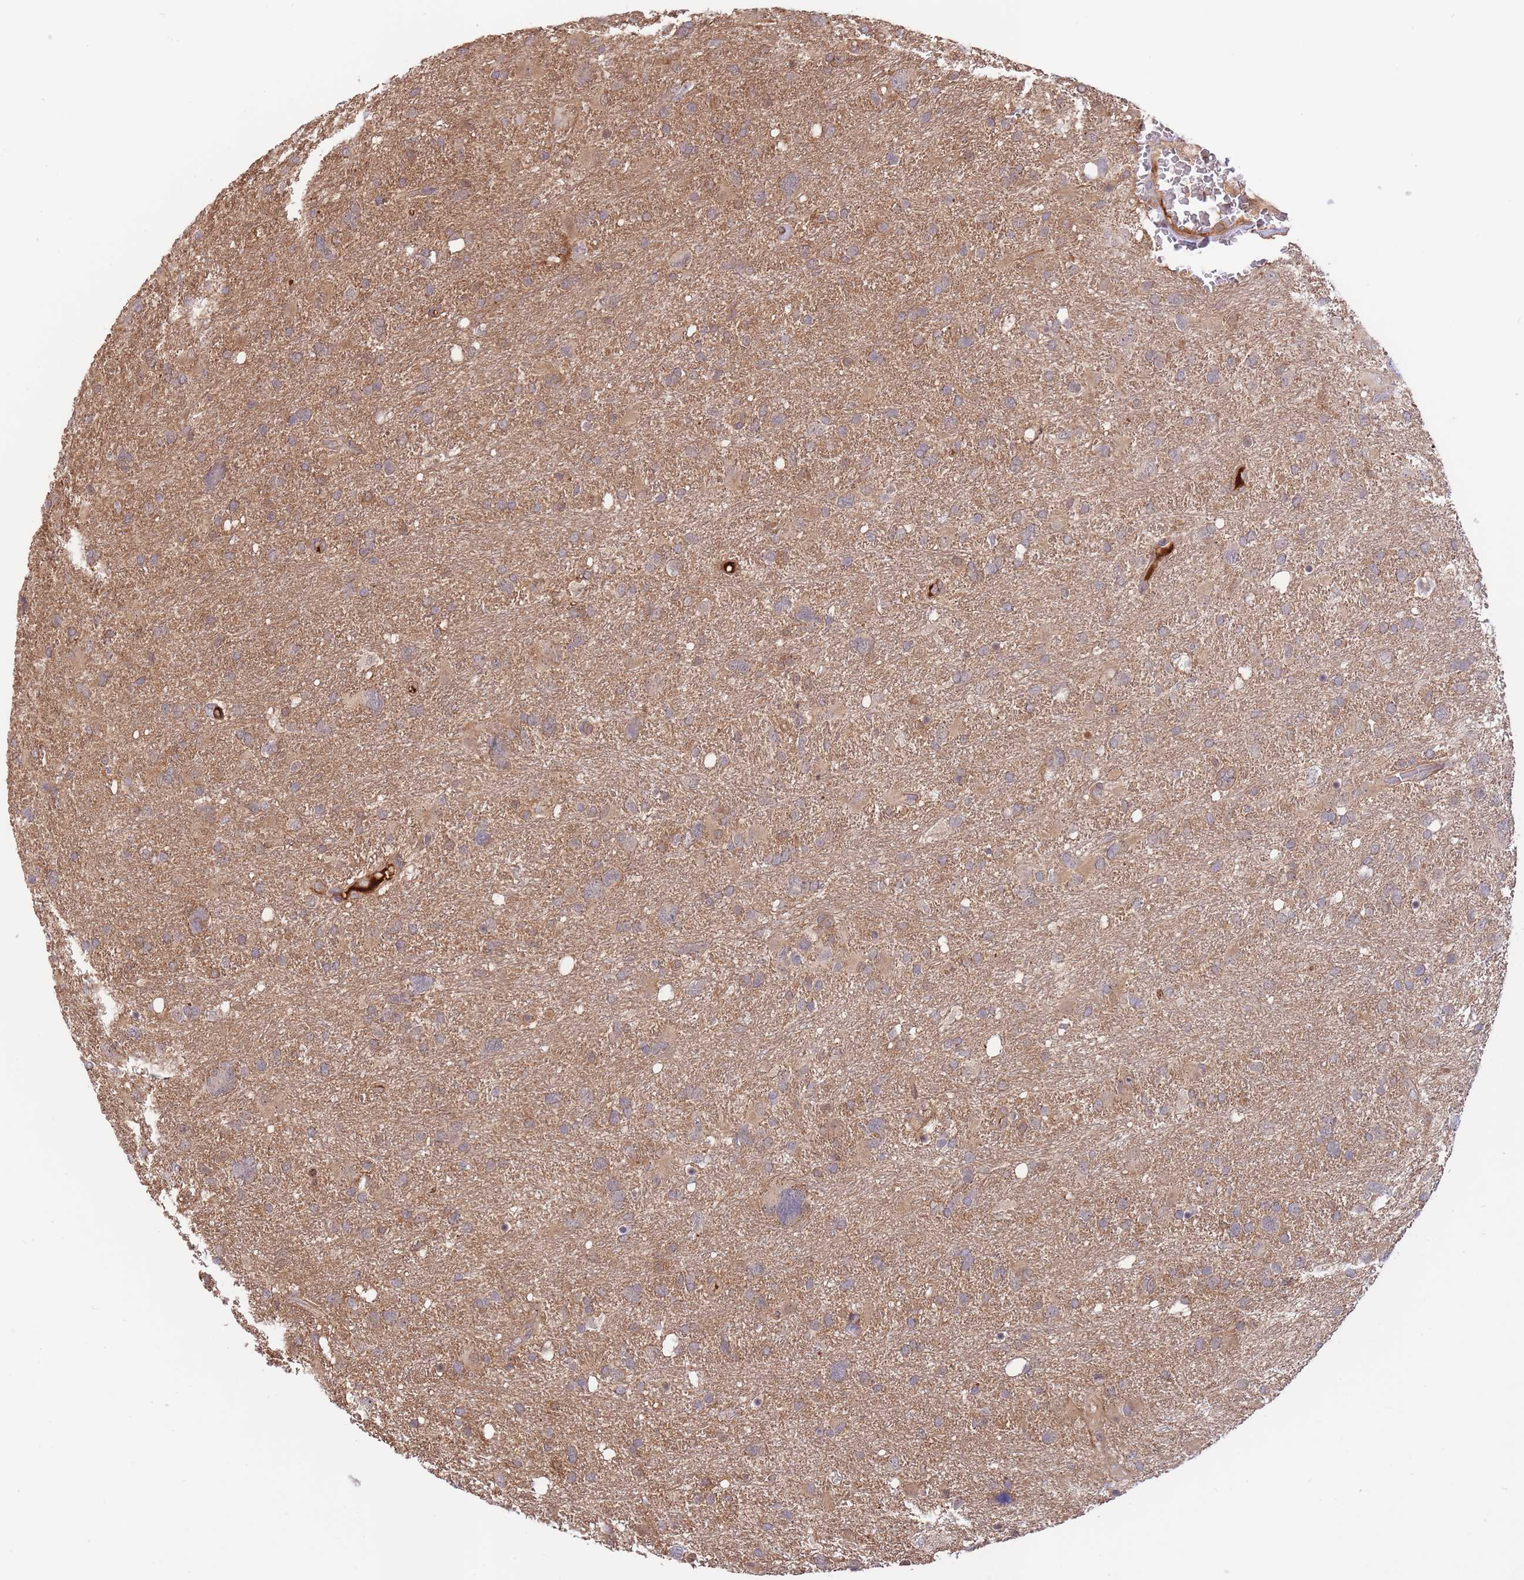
{"staining": {"intensity": "weak", "quantity": ">75%", "location": "cytoplasmic/membranous"}, "tissue": "glioma", "cell_type": "Tumor cells", "image_type": "cancer", "snomed": [{"axis": "morphology", "description": "Glioma, malignant, High grade"}, {"axis": "topography", "description": "Brain"}], "caption": "Immunohistochemistry (IHC) staining of high-grade glioma (malignant), which displays low levels of weak cytoplasmic/membranous staining in approximately >75% of tumor cells indicating weak cytoplasmic/membranous protein staining. The staining was performed using DAB (brown) for protein detection and nuclei were counterstained in hematoxylin (blue).", "gene": "ZNF304", "patient": {"sex": "male", "age": 61}}